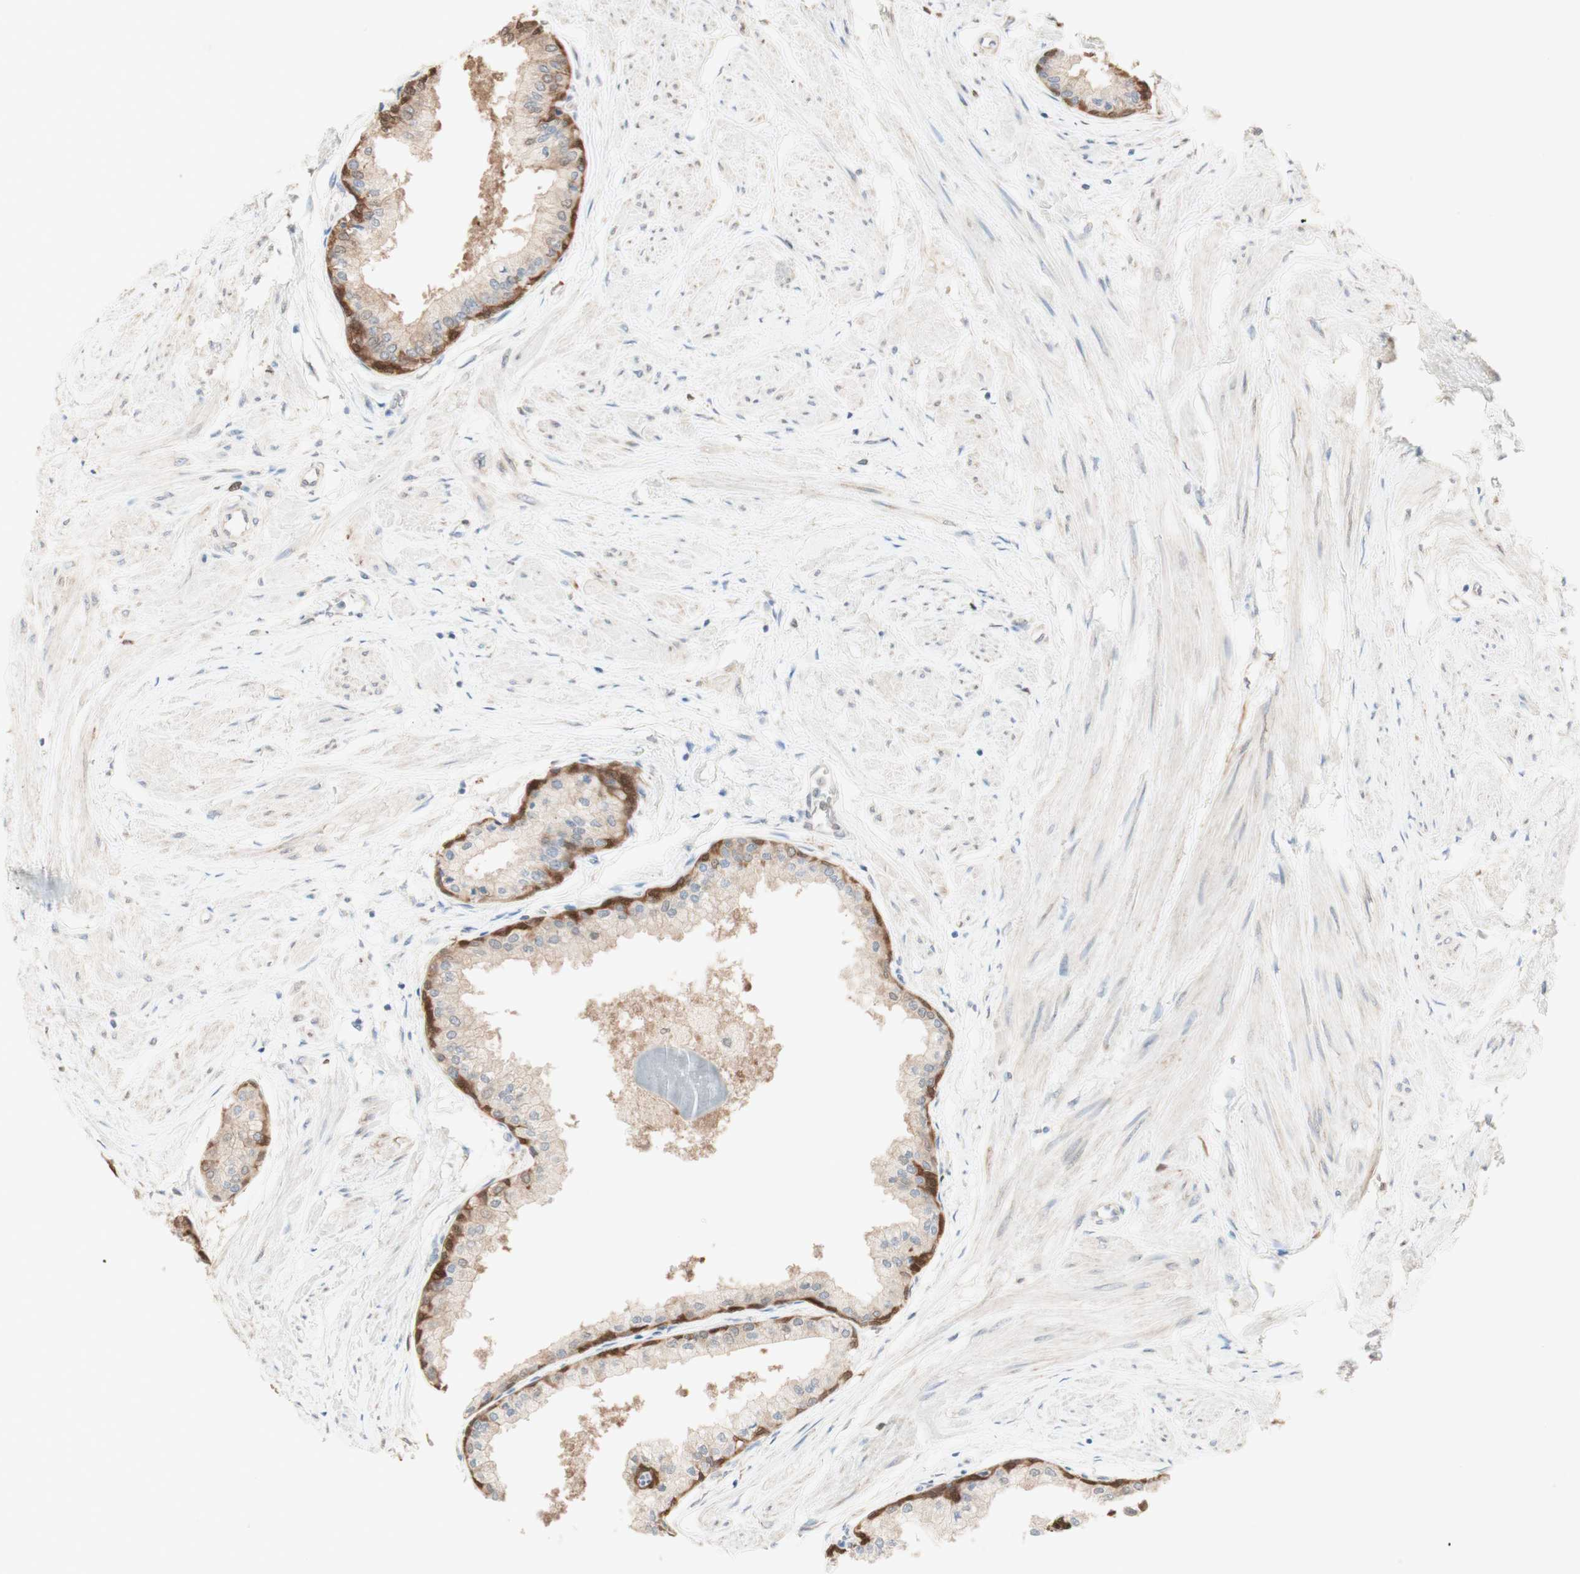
{"staining": {"intensity": "moderate", "quantity": ">75%", "location": "cytoplasmic/membranous,nuclear"}, "tissue": "prostate", "cell_type": "Glandular cells", "image_type": "normal", "snomed": [{"axis": "morphology", "description": "Normal tissue, NOS"}, {"axis": "topography", "description": "Prostate"}, {"axis": "topography", "description": "Seminal veicle"}], "caption": "A high-resolution photomicrograph shows IHC staining of benign prostate, which demonstrates moderate cytoplasmic/membranous,nuclear expression in about >75% of glandular cells.", "gene": "COMT", "patient": {"sex": "male", "age": 60}}